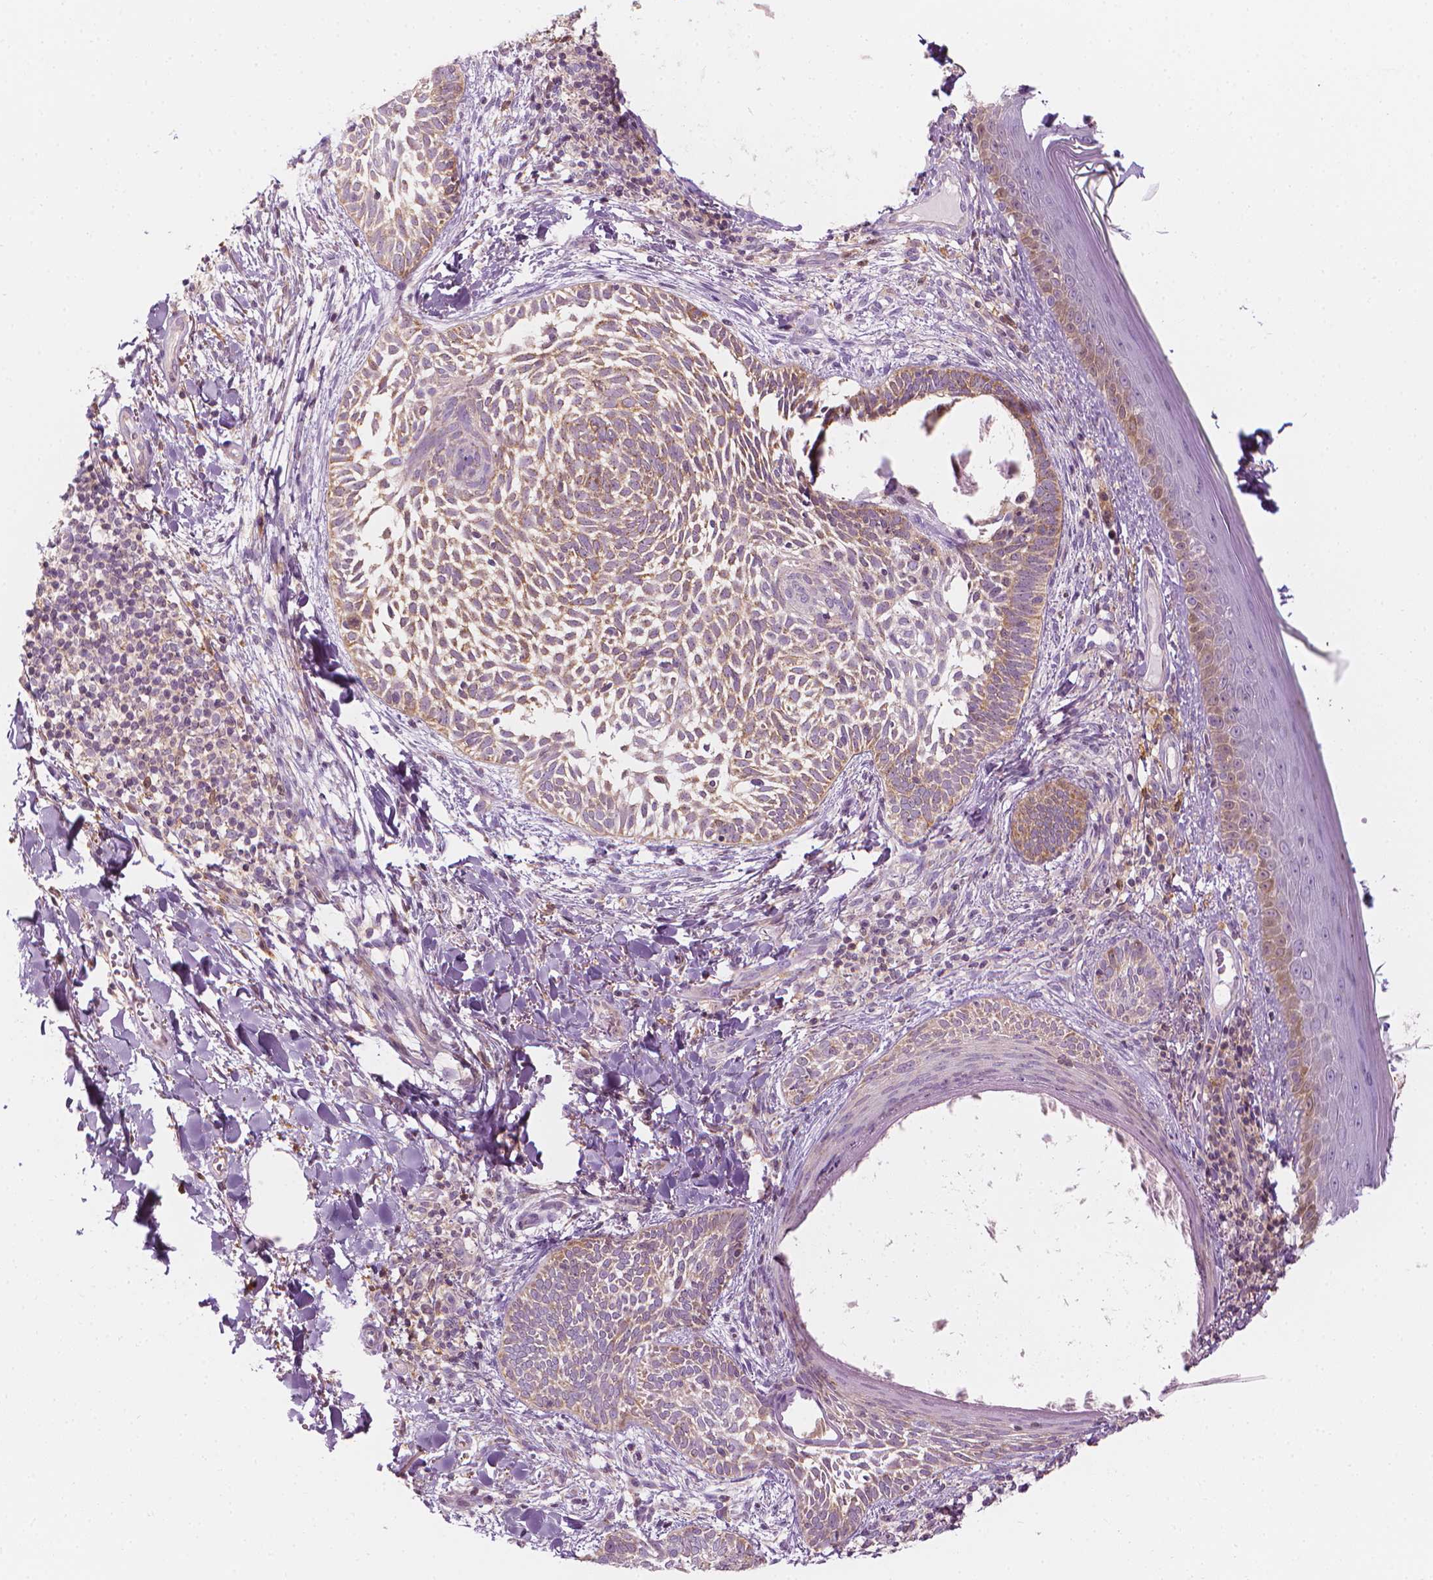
{"staining": {"intensity": "weak", "quantity": ">75%", "location": "cytoplasmic/membranous"}, "tissue": "skin cancer", "cell_type": "Tumor cells", "image_type": "cancer", "snomed": [{"axis": "morphology", "description": "Normal tissue, NOS"}, {"axis": "morphology", "description": "Basal cell carcinoma"}, {"axis": "topography", "description": "Skin"}], "caption": "Tumor cells display low levels of weak cytoplasmic/membranous expression in approximately >75% of cells in human skin basal cell carcinoma.", "gene": "SHMT1", "patient": {"sex": "male", "age": 46}}